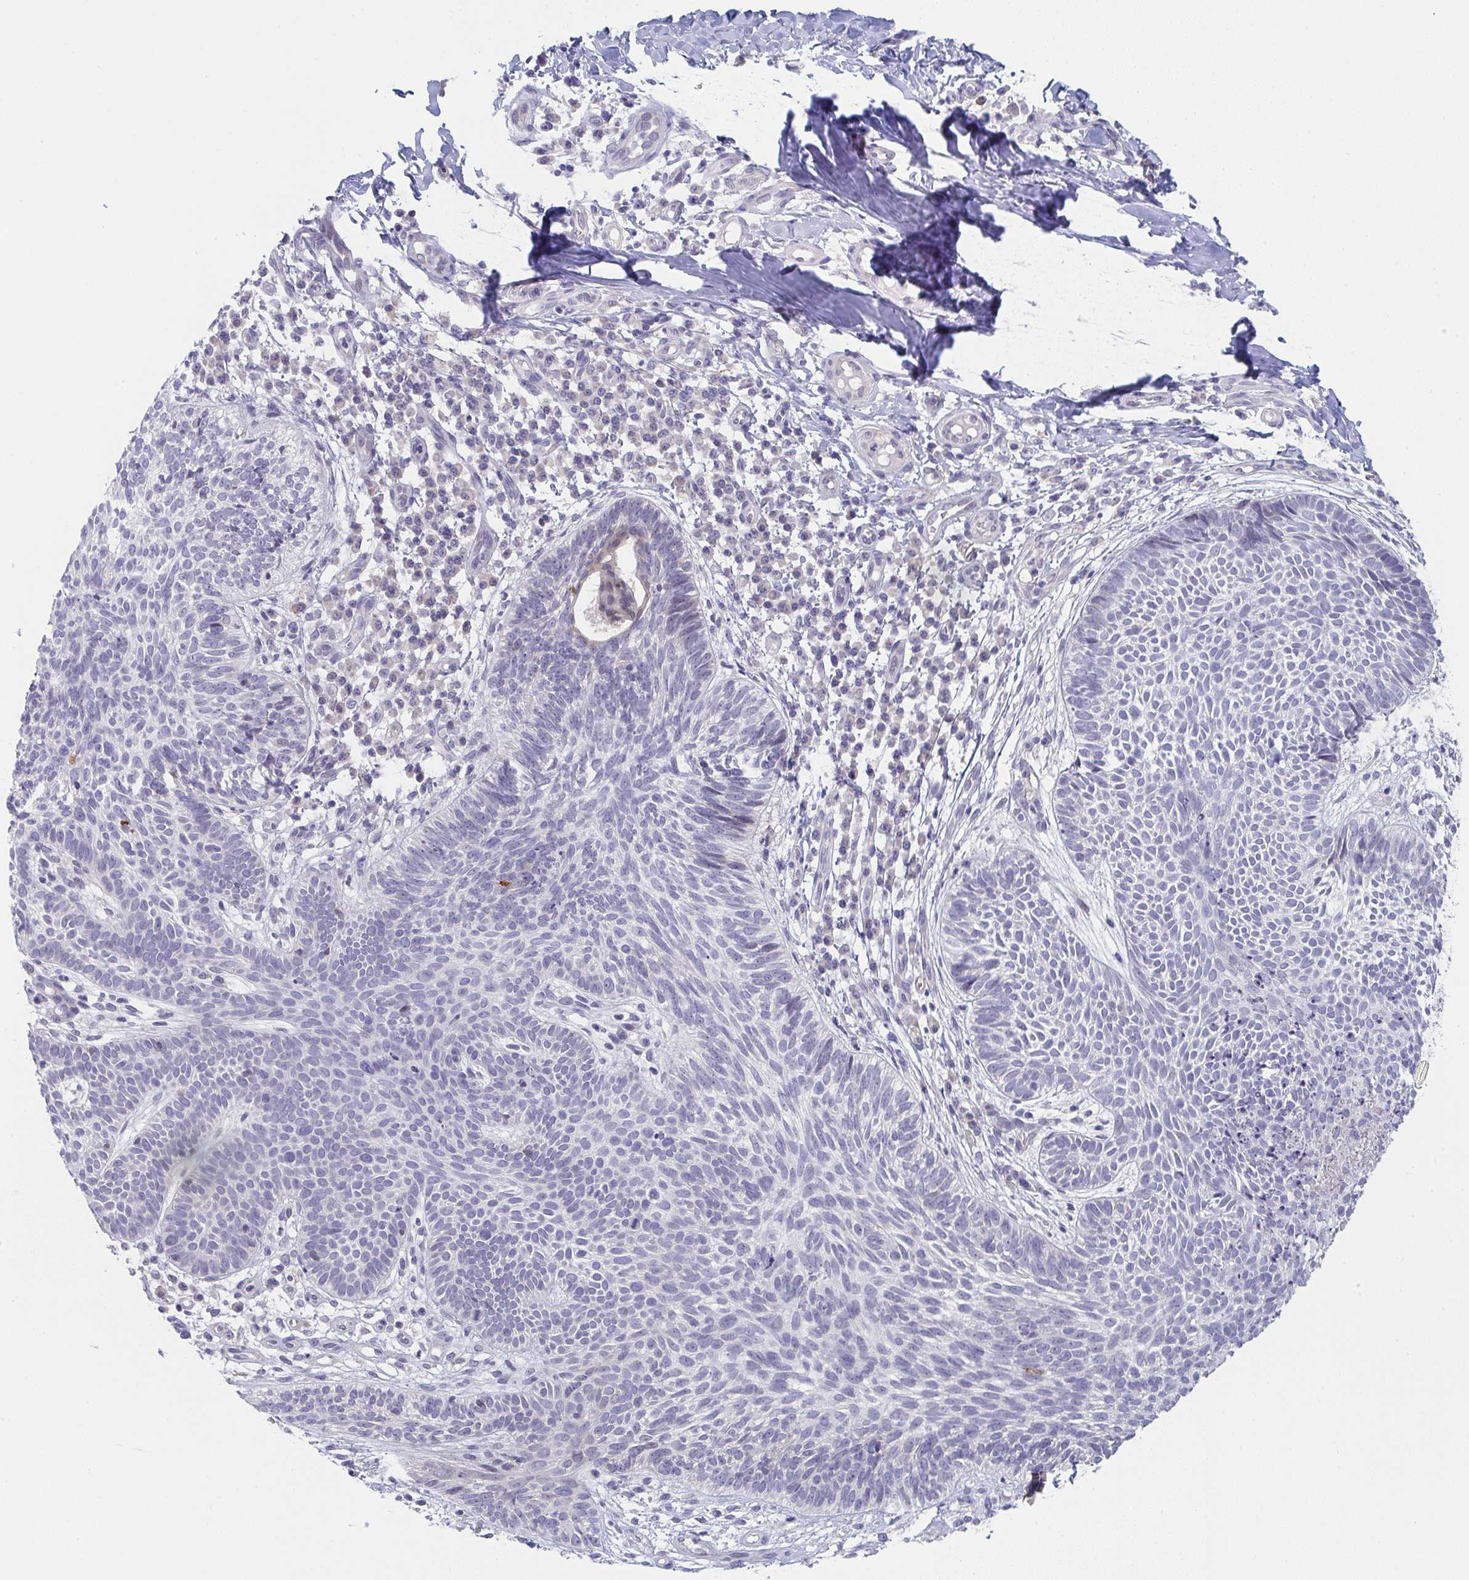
{"staining": {"intensity": "negative", "quantity": "none", "location": "none"}, "tissue": "skin cancer", "cell_type": "Tumor cells", "image_type": "cancer", "snomed": [{"axis": "morphology", "description": "Basal cell carcinoma"}, {"axis": "topography", "description": "Skin"}, {"axis": "topography", "description": "Skin of leg"}], "caption": "Skin basal cell carcinoma was stained to show a protein in brown. There is no significant positivity in tumor cells.", "gene": "VWDE", "patient": {"sex": "female", "age": 87}}